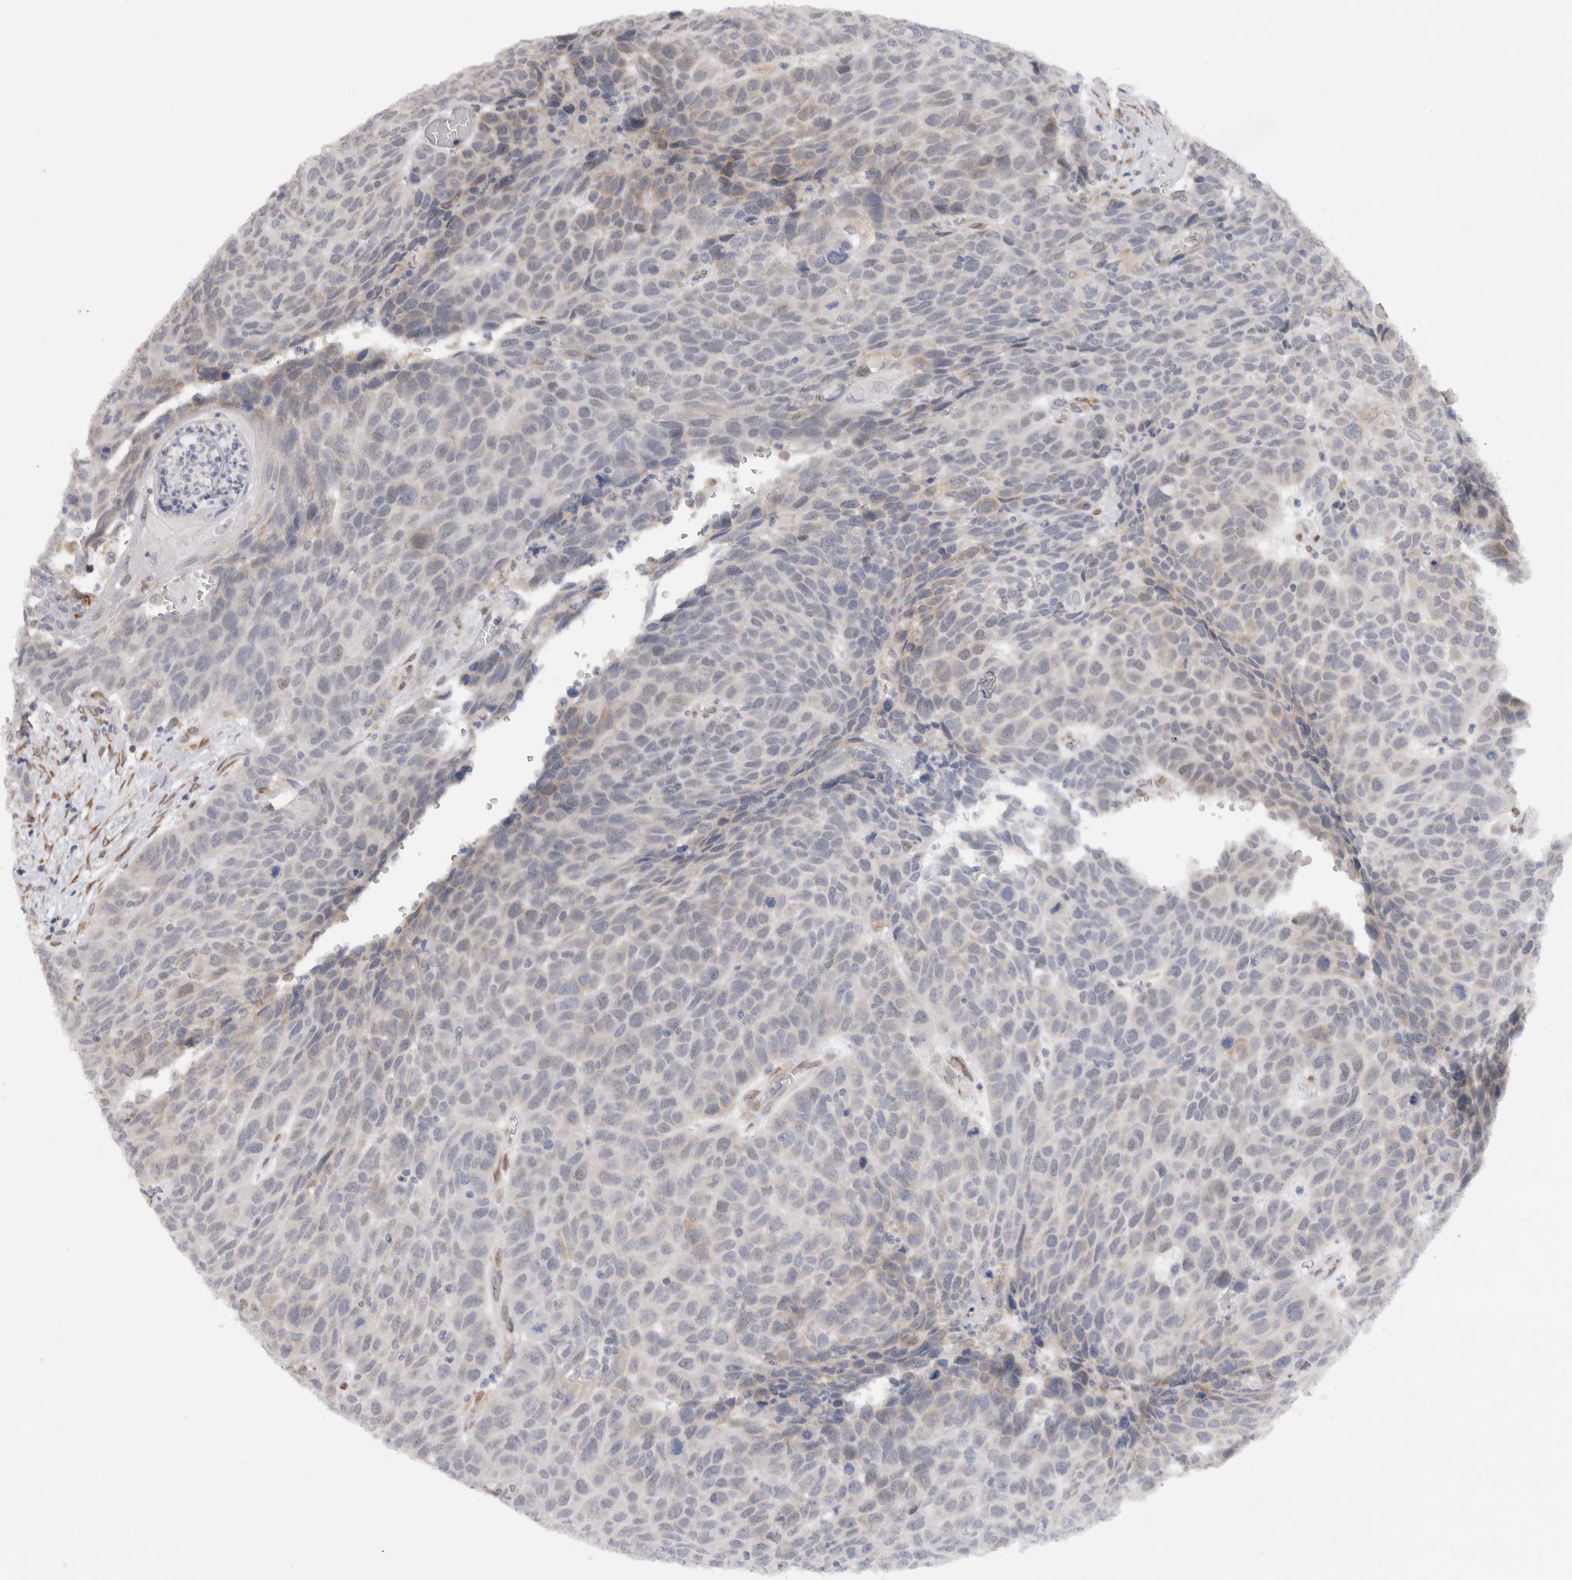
{"staining": {"intensity": "negative", "quantity": "none", "location": "none"}, "tissue": "head and neck cancer", "cell_type": "Tumor cells", "image_type": "cancer", "snomed": [{"axis": "morphology", "description": "Squamous cell carcinoma, NOS"}, {"axis": "topography", "description": "Head-Neck"}], "caption": "The photomicrograph displays no staining of tumor cells in head and neck cancer.", "gene": "VCPIP1", "patient": {"sex": "male", "age": 66}}